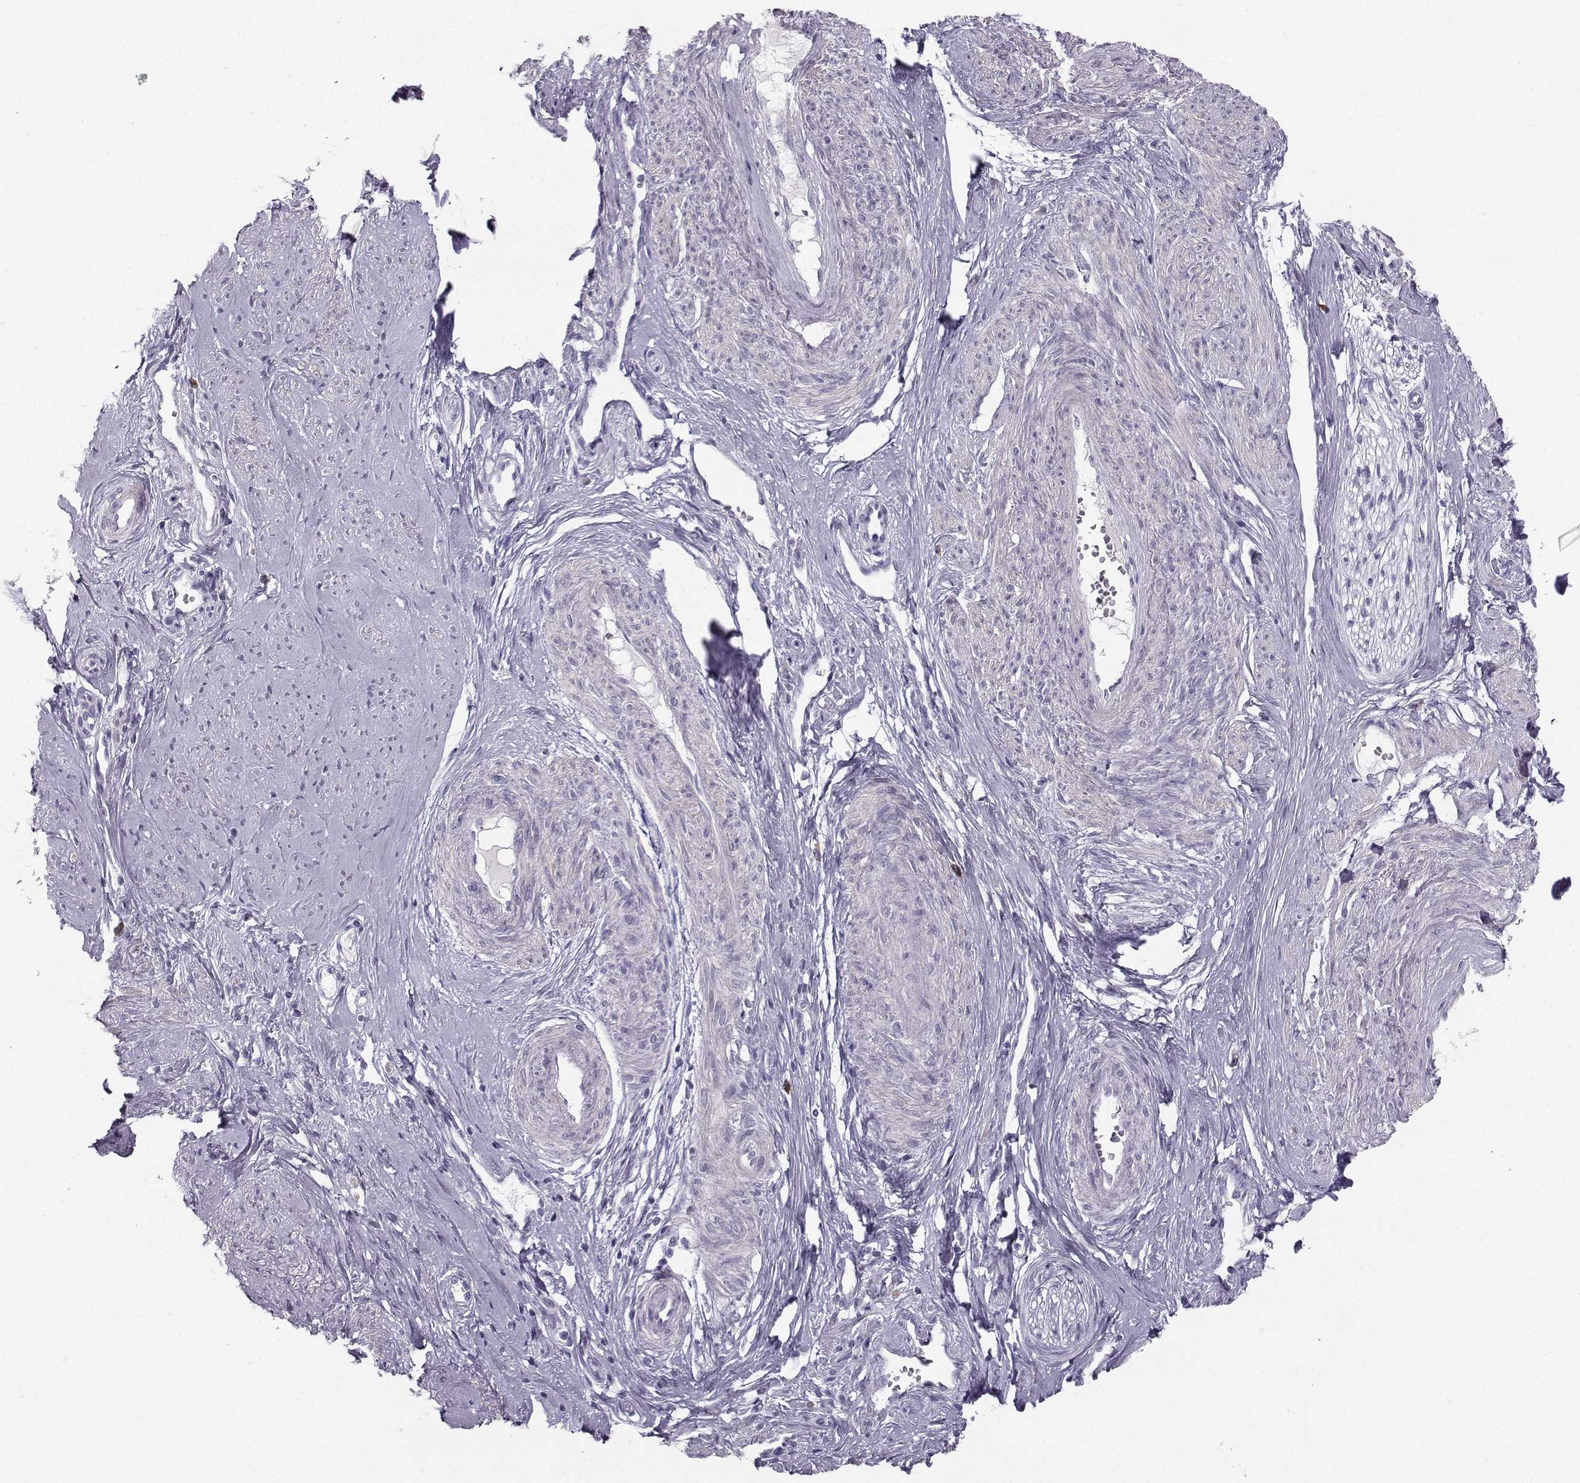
{"staining": {"intensity": "weak", "quantity": "25%-75%", "location": "cytoplasmic/membranous"}, "tissue": "smooth muscle", "cell_type": "Smooth muscle cells", "image_type": "normal", "snomed": [{"axis": "morphology", "description": "Normal tissue, NOS"}, {"axis": "topography", "description": "Smooth muscle"}], "caption": "Immunohistochemical staining of unremarkable human smooth muscle reveals 25%-75% levels of weak cytoplasmic/membranous protein staining in about 25%-75% of smooth muscle cells. (Stains: DAB (3,3'-diaminobenzidine) in brown, nuclei in blue, Microscopy: brightfield microscopy at high magnification).", "gene": "CASR", "patient": {"sex": "female", "age": 48}}